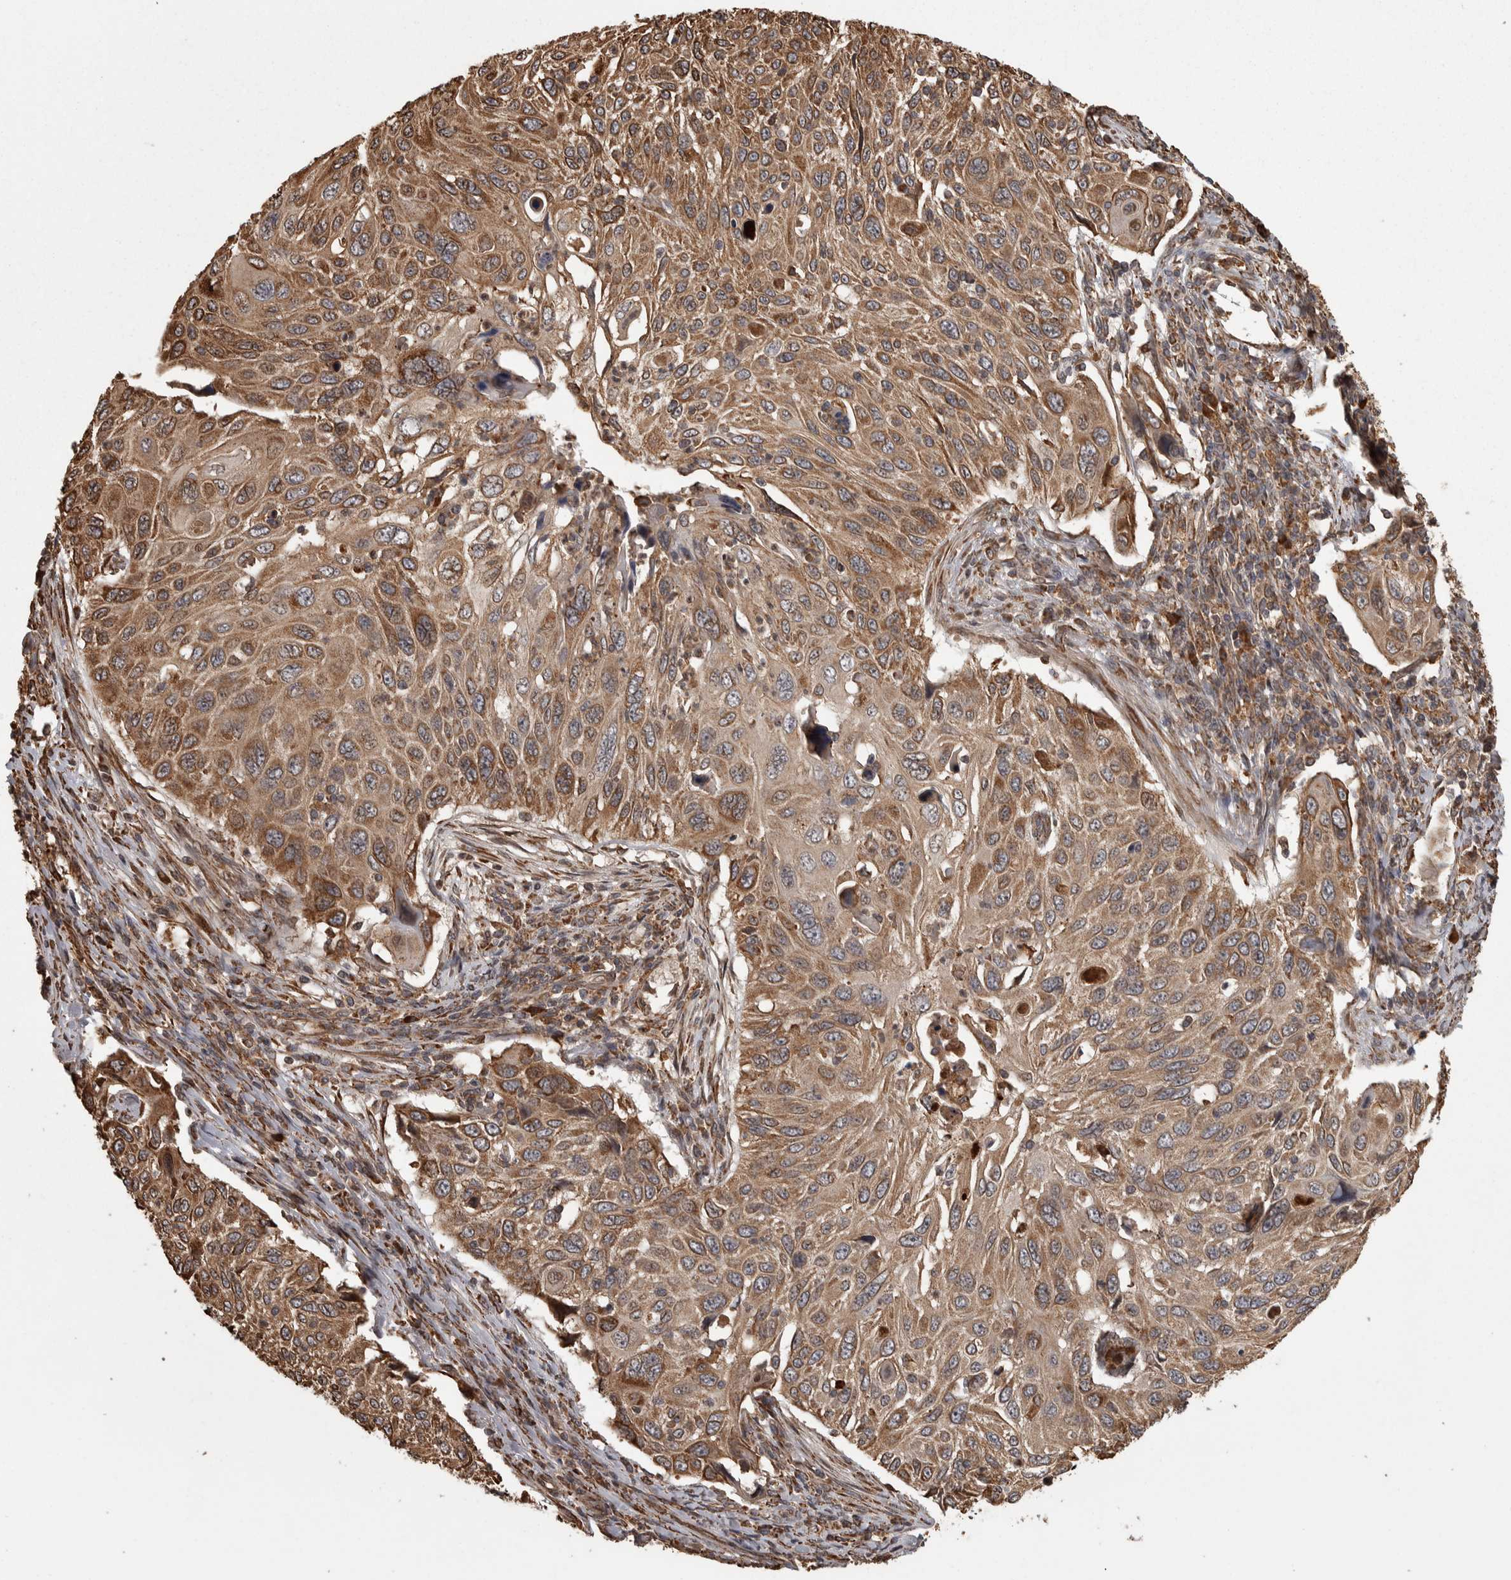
{"staining": {"intensity": "moderate", "quantity": ">75%", "location": "cytoplasmic/membranous"}, "tissue": "cervical cancer", "cell_type": "Tumor cells", "image_type": "cancer", "snomed": [{"axis": "morphology", "description": "Squamous cell carcinoma, NOS"}, {"axis": "topography", "description": "Cervix"}], "caption": "Protein staining of cervical cancer tissue displays moderate cytoplasmic/membranous staining in approximately >75% of tumor cells.", "gene": "AGBL3", "patient": {"sex": "female", "age": 70}}